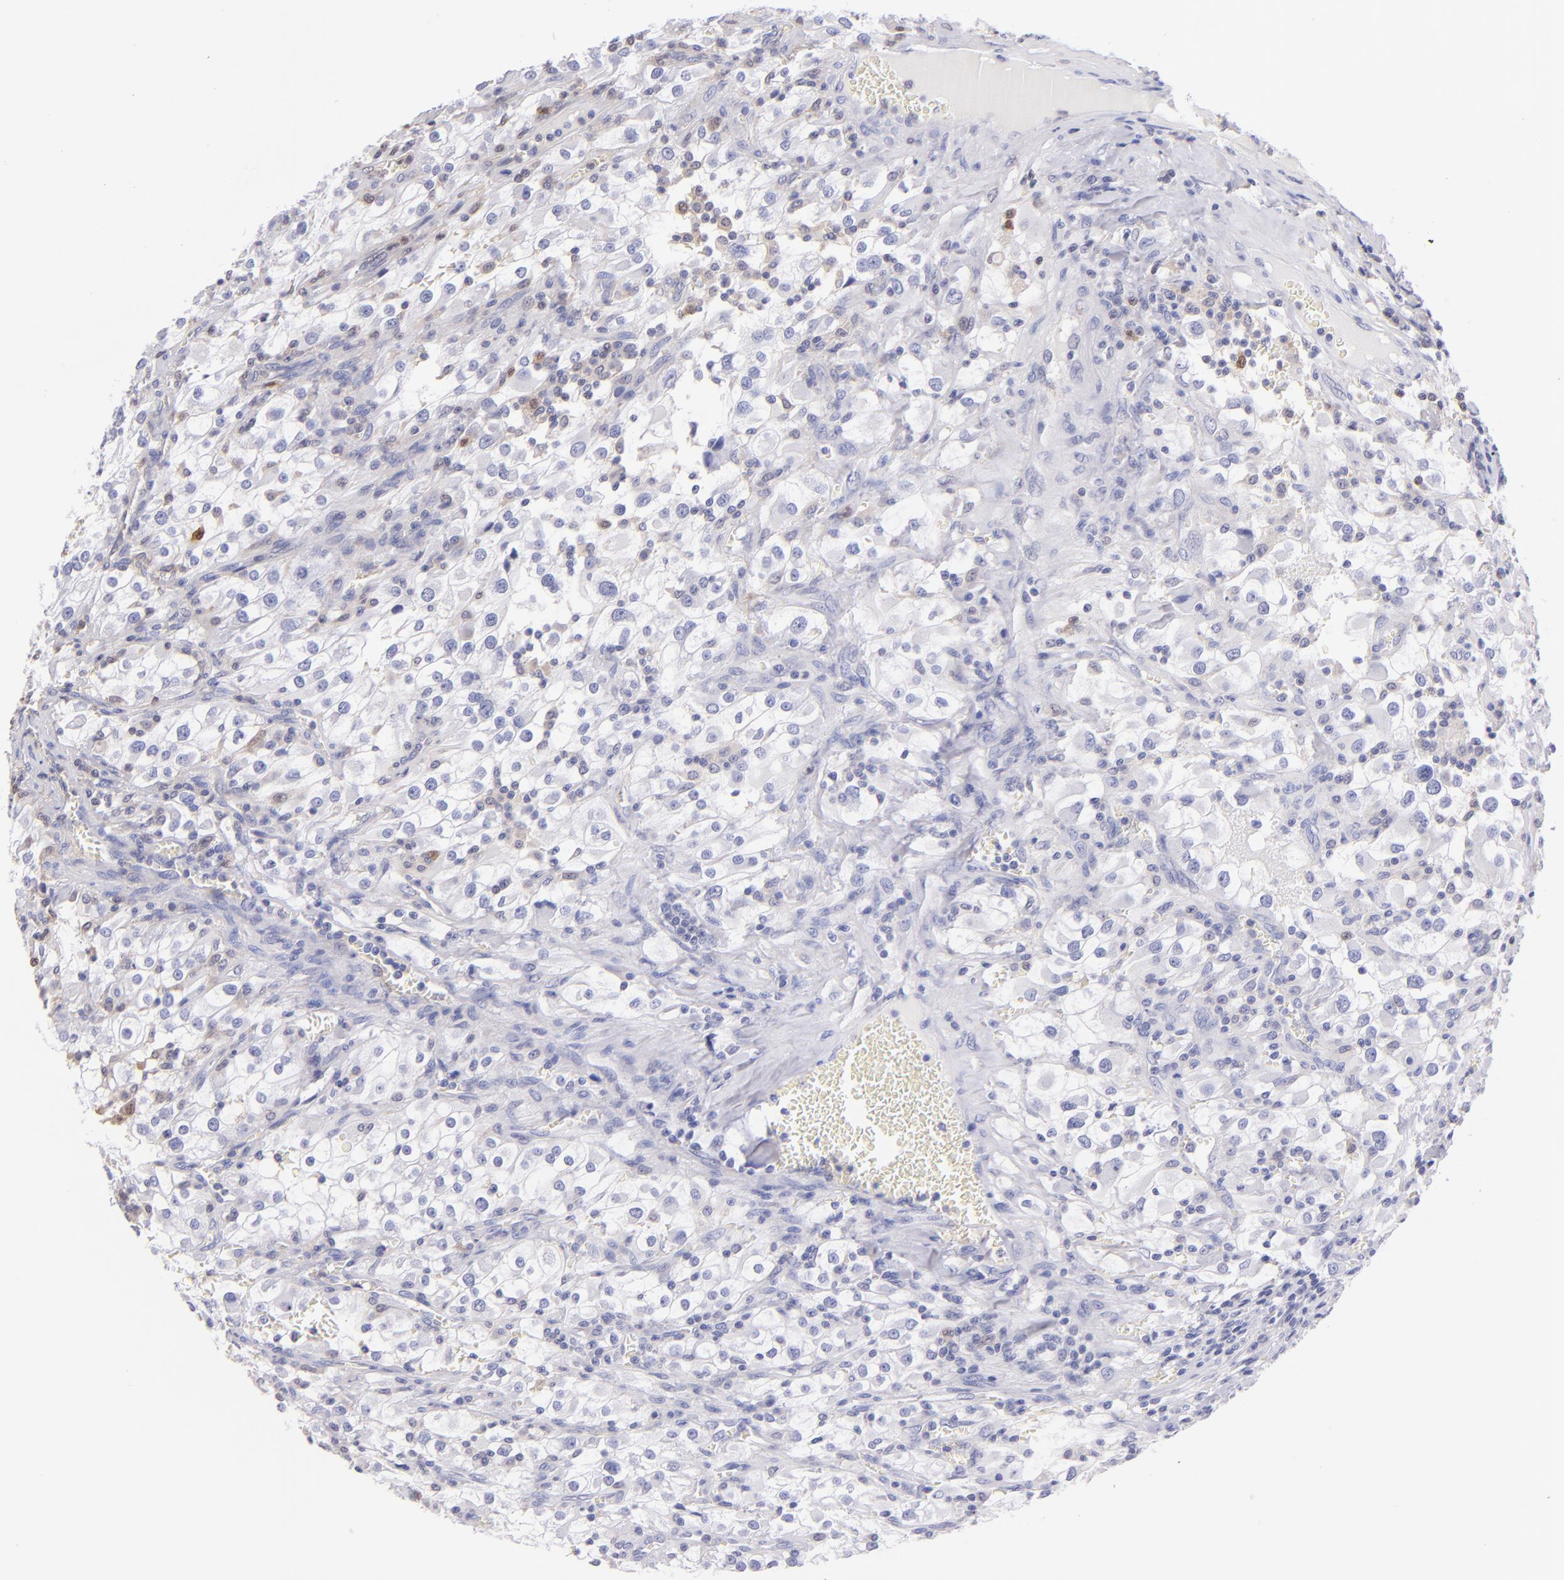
{"staining": {"intensity": "negative", "quantity": "none", "location": "none"}, "tissue": "renal cancer", "cell_type": "Tumor cells", "image_type": "cancer", "snomed": [{"axis": "morphology", "description": "Adenocarcinoma, NOS"}, {"axis": "topography", "description": "Kidney"}], "caption": "Tumor cells are negative for brown protein staining in renal cancer.", "gene": "BTK", "patient": {"sex": "female", "age": 52}}